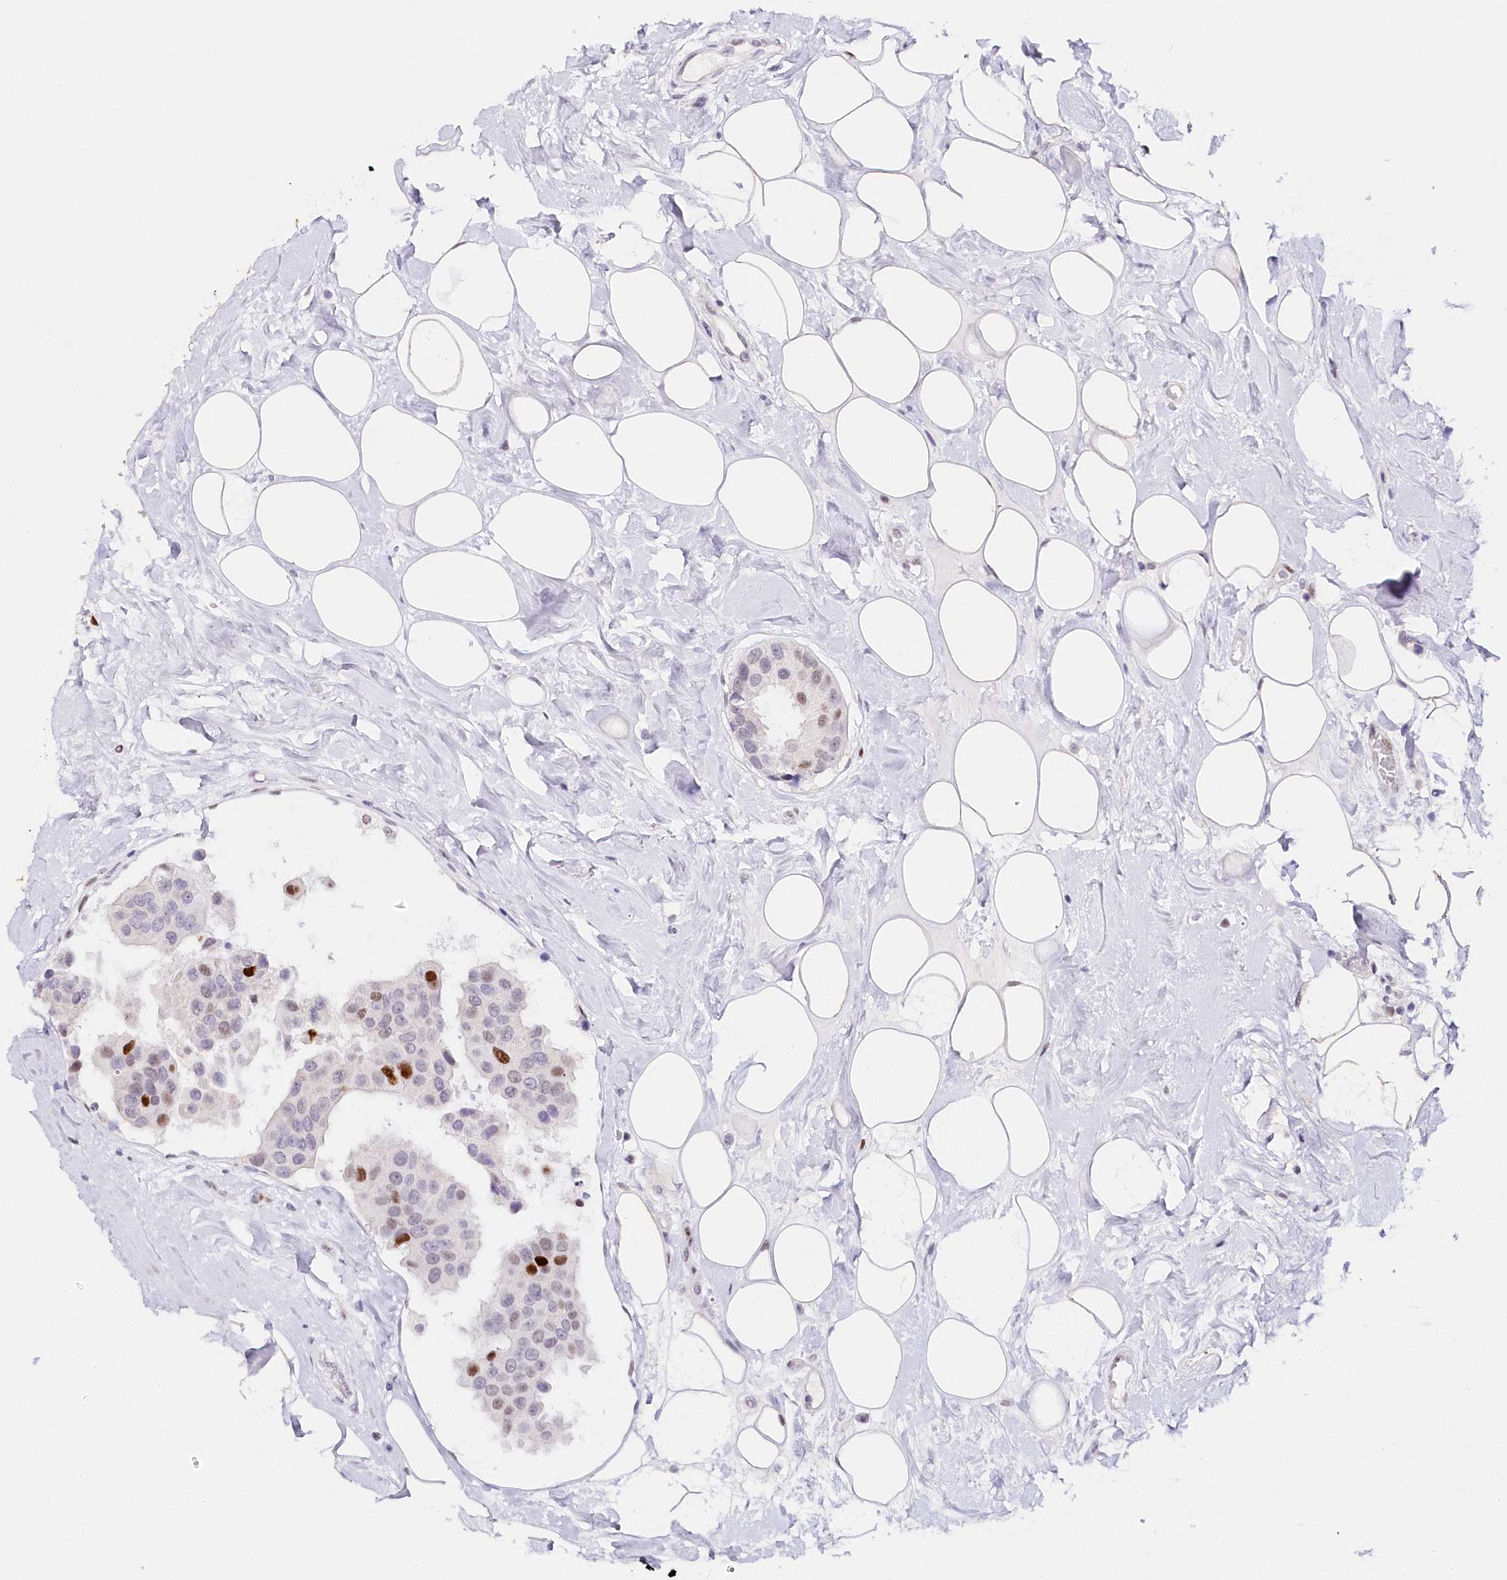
{"staining": {"intensity": "strong", "quantity": "<25%", "location": "nuclear"}, "tissue": "breast cancer", "cell_type": "Tumor cells", "image_type": "cancer", "snomed": [{"axis": "morphology", "description": "Normal tissue, NOS"}, {"axis": "morphology", "description": "Duct carcinoma"}, {"axis": "topography", "description": "Breast"}], "caption": "The histopathology image exhibits immunohistochemical staining of intraductal carcinoma (breast). There is strong nuclear positivity is identified in approximately <25% of tumor cells. The protein of interest is shown in brown color, while the nuclei are stained blue.", "gene": "TP53", "patient": {"sex": "female", "age": 39}}